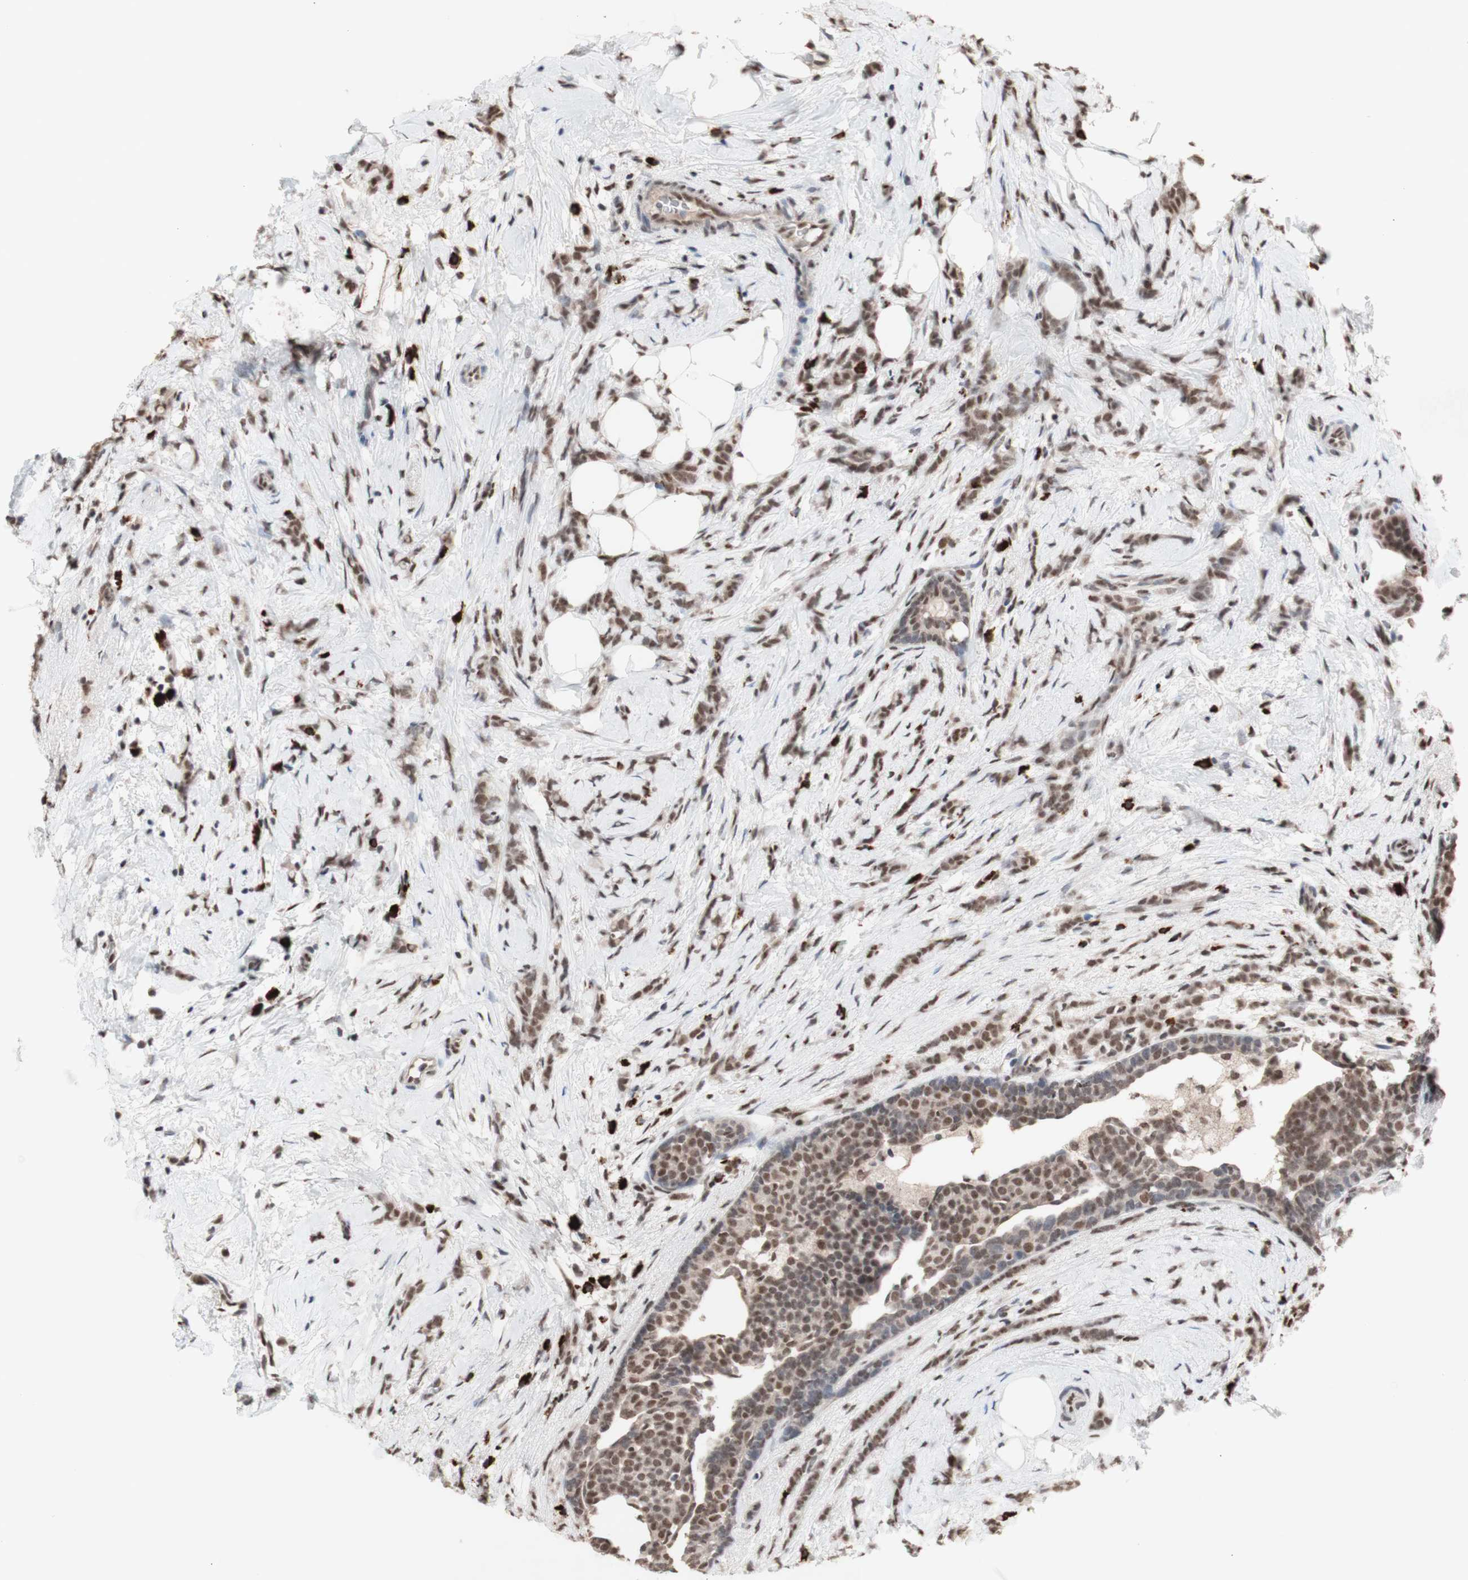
{"staining": {"intensity": "moderate", "quantity": ">75%", "location": "nuclear"}, "tissue": "breast cancer", "cell_type": "Tumor cells", "image_type": "cancer", "snomed": [{"axis": "morphology", "description": "Lobular carcinoma, in situ"}, {"axis": "morphology", "description": "Lobular carcinoma"}, {"axis": "topography", "description": "Breast"}], "caption": "Breast lobular carcinoma in situ stained for a protein (brown) exhibits moderate nuclear positive expression in approximately >75% of tumor cells.", "gene": "SFPQ", "patient": {"sex": "female", "age": 41}}